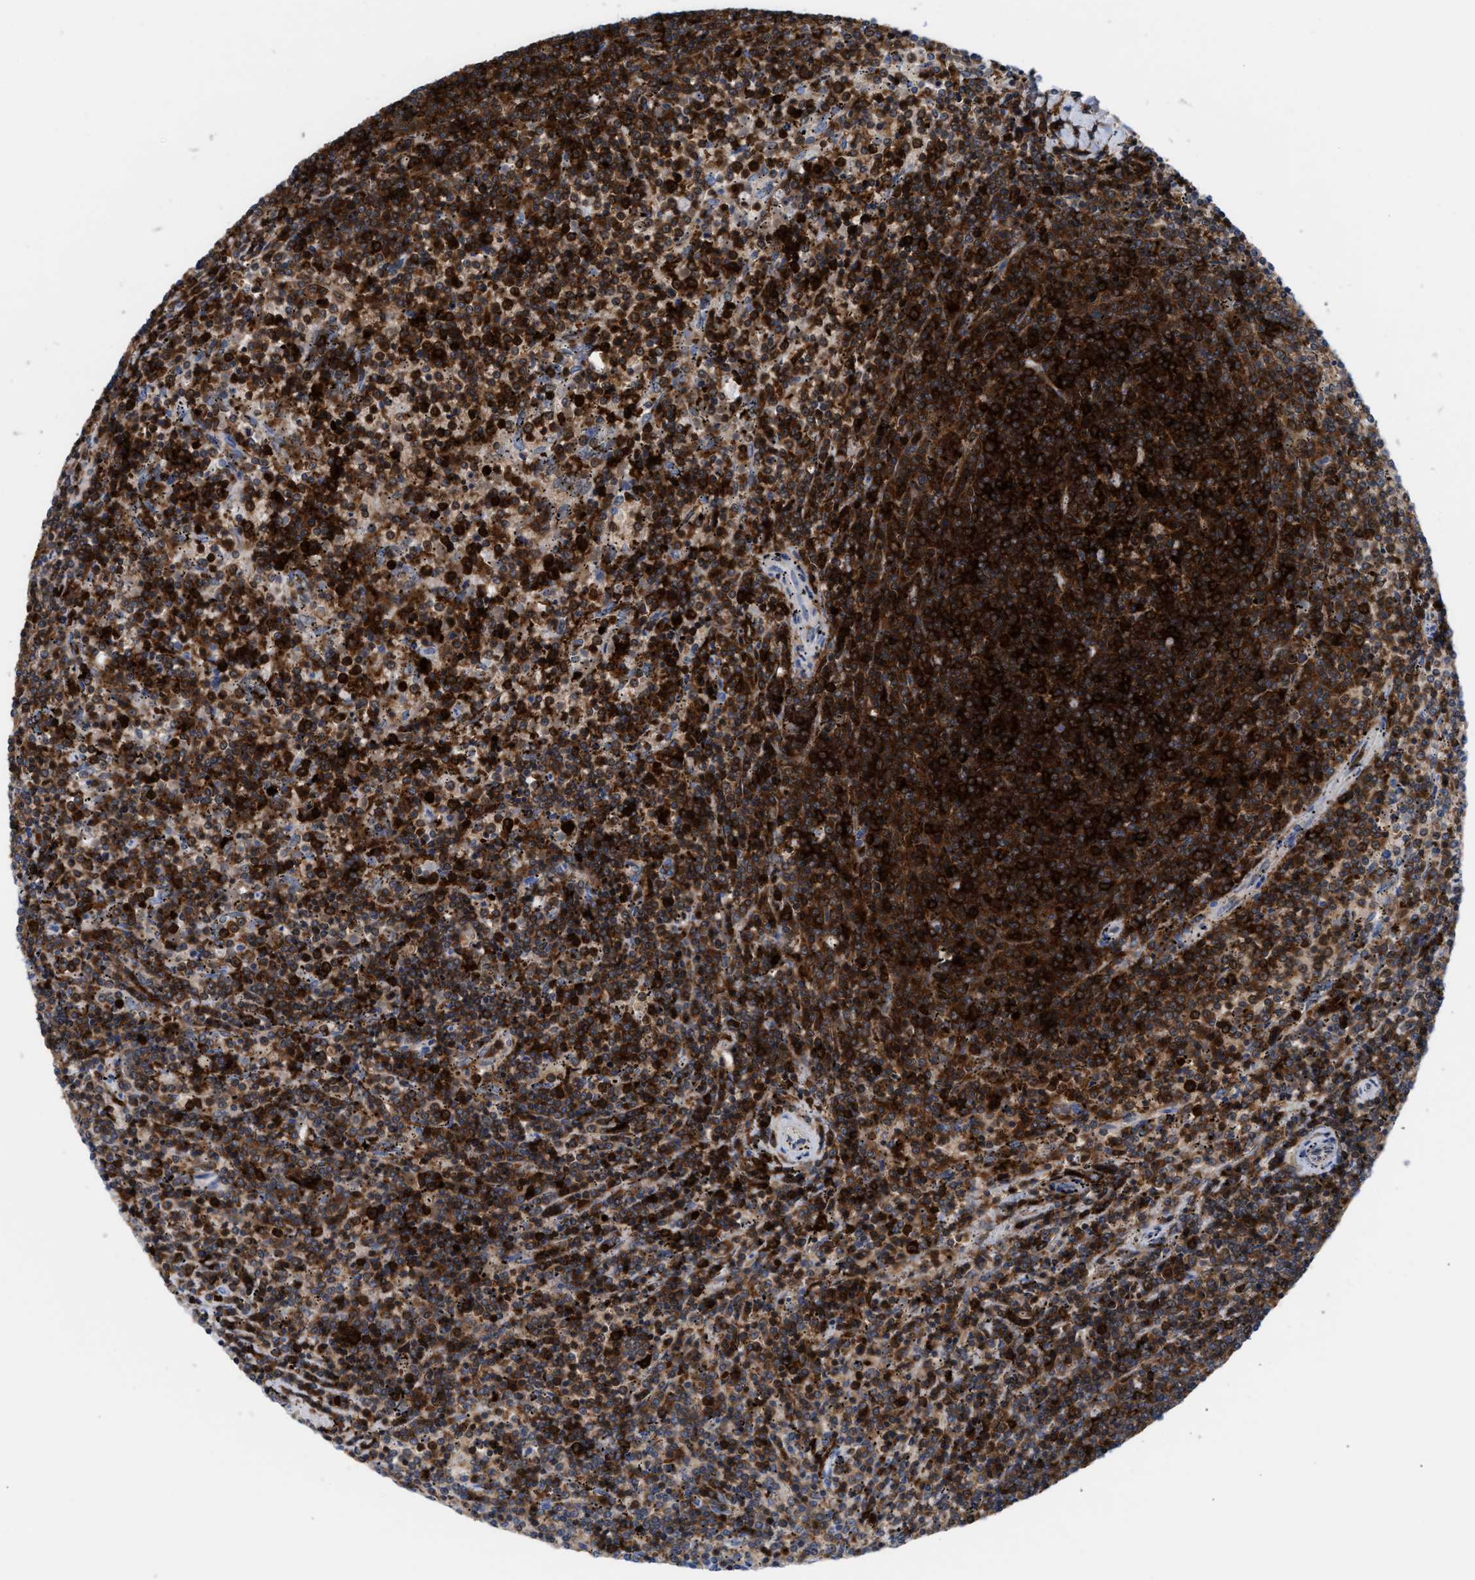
{"staining": {"intensity": "strong", "quantity": ">75%", "location": "cytoplasmic/membranous"}, "tissue": "lymphoma", "cell_type": "Tumor cells", "image_type": "cancer", "snomed": [{"axis": "morphology", "description": "Malignant lymphoma, non-Hodgkin's type, Low grade"}, {"axis": "topography", "description": "Spleen"}], "caption": "Protein staining of lymphoma tissue displays strong cytoplasmic/membranous expression in approximately >75% of tumor cells. The staining is performed using DAB brown chromogen to label protein expression. The nuclei are counter-stained blue using hematoxylin.", "gene": "LCP1", "patient": {"sex": "female", "age": 50}}